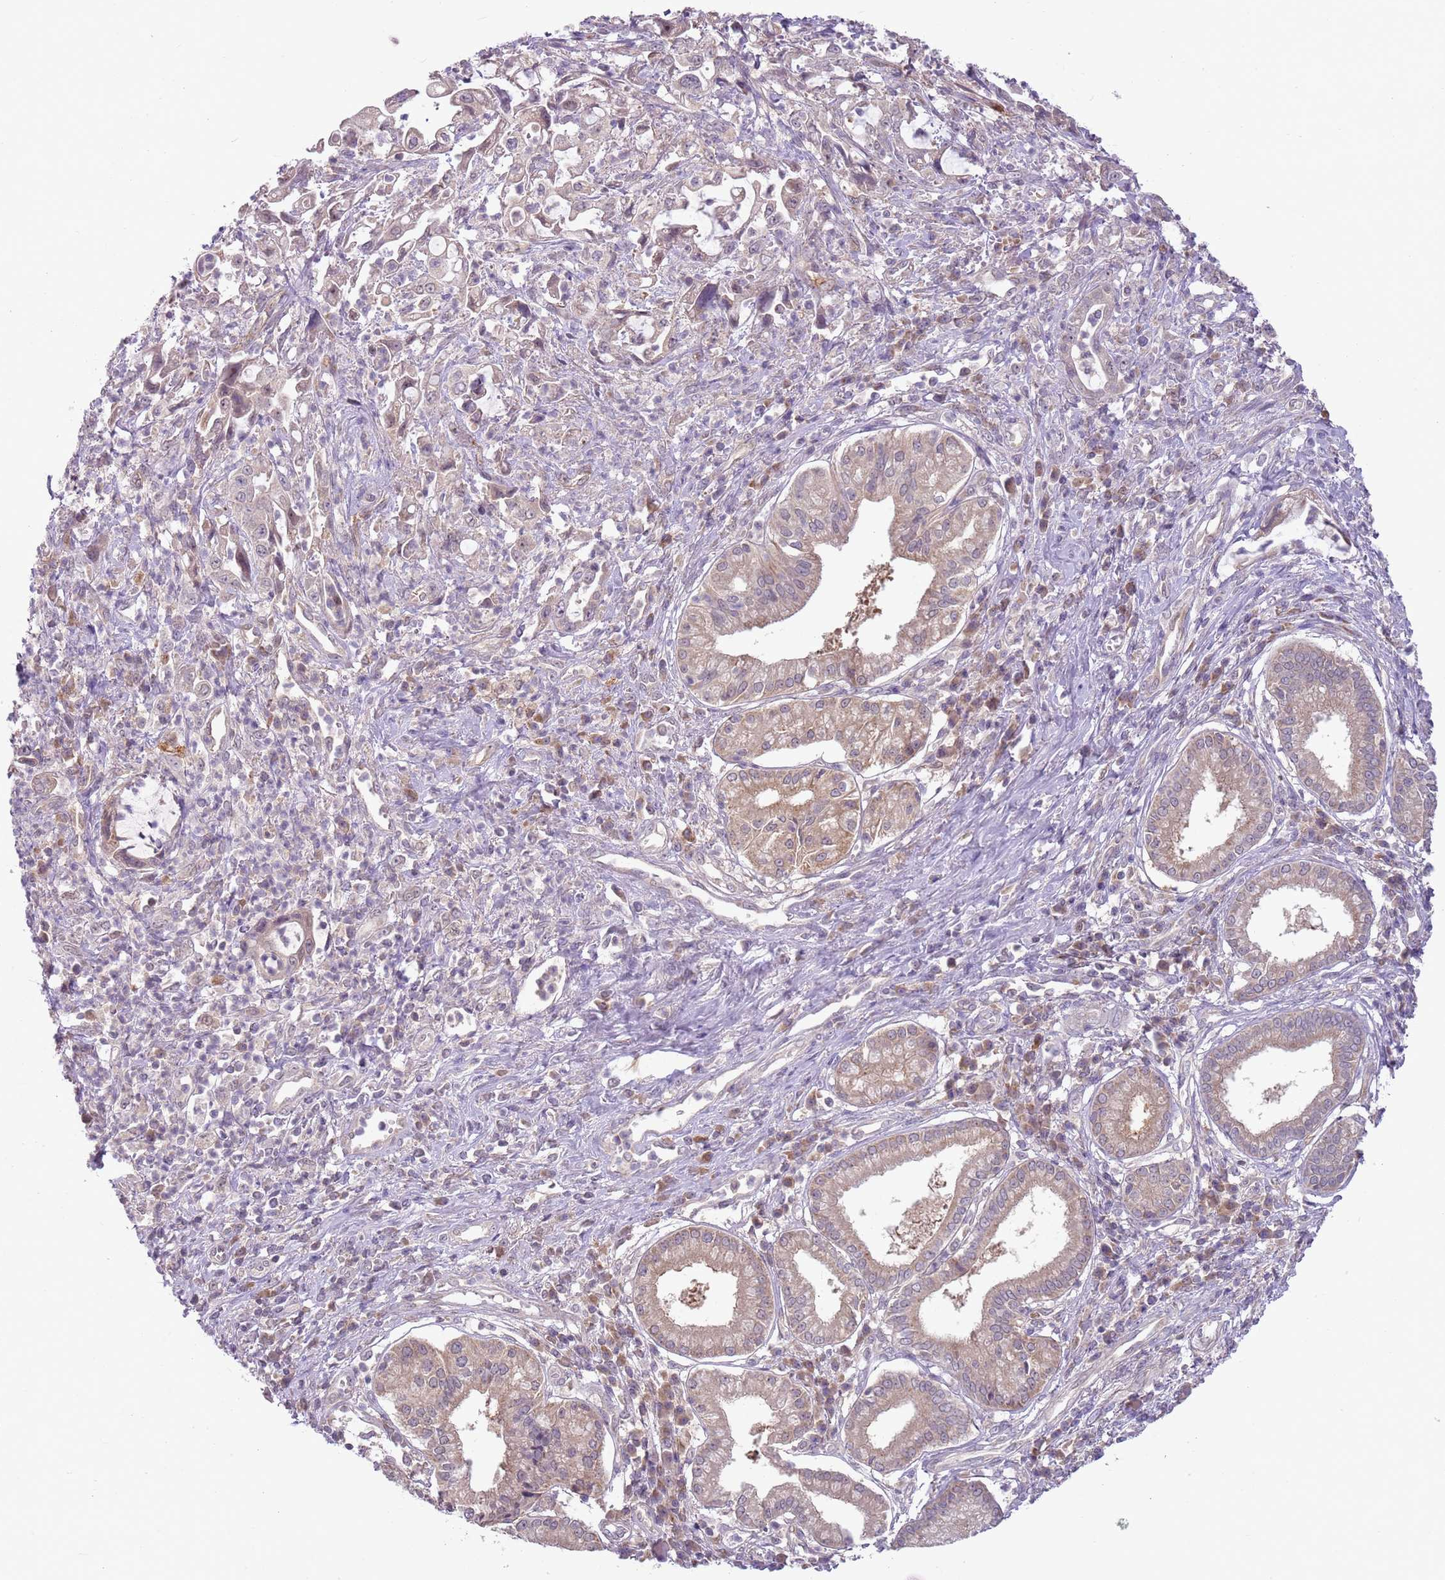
{"staining": {"intensity": "weak", "quantity": "25%-75%", "location": "cytoplasmic/membranous"}, "tissue": "pancreatic cancer", "cell_type": "Tumor cells", "image_type": "cancer", "snomed": [{"axis": "morphology", "description": "Adenocarcinoma, NOS"}, {"axis": "topography", "description": "Pancreas"}], "caption": "High-power microscopy captured an immunohistochemistry (IHC) micrograph of pancreatic cancer (adenocarcinoma), revealing weak cytoplasmic/membranous positivity in about 25%-75% of tumor cells. (brown staining indicates protein expression, while blue staining denotes nuclei).", "gene": "SKOR2", "patient": {"sex": "female", "age": 61}}